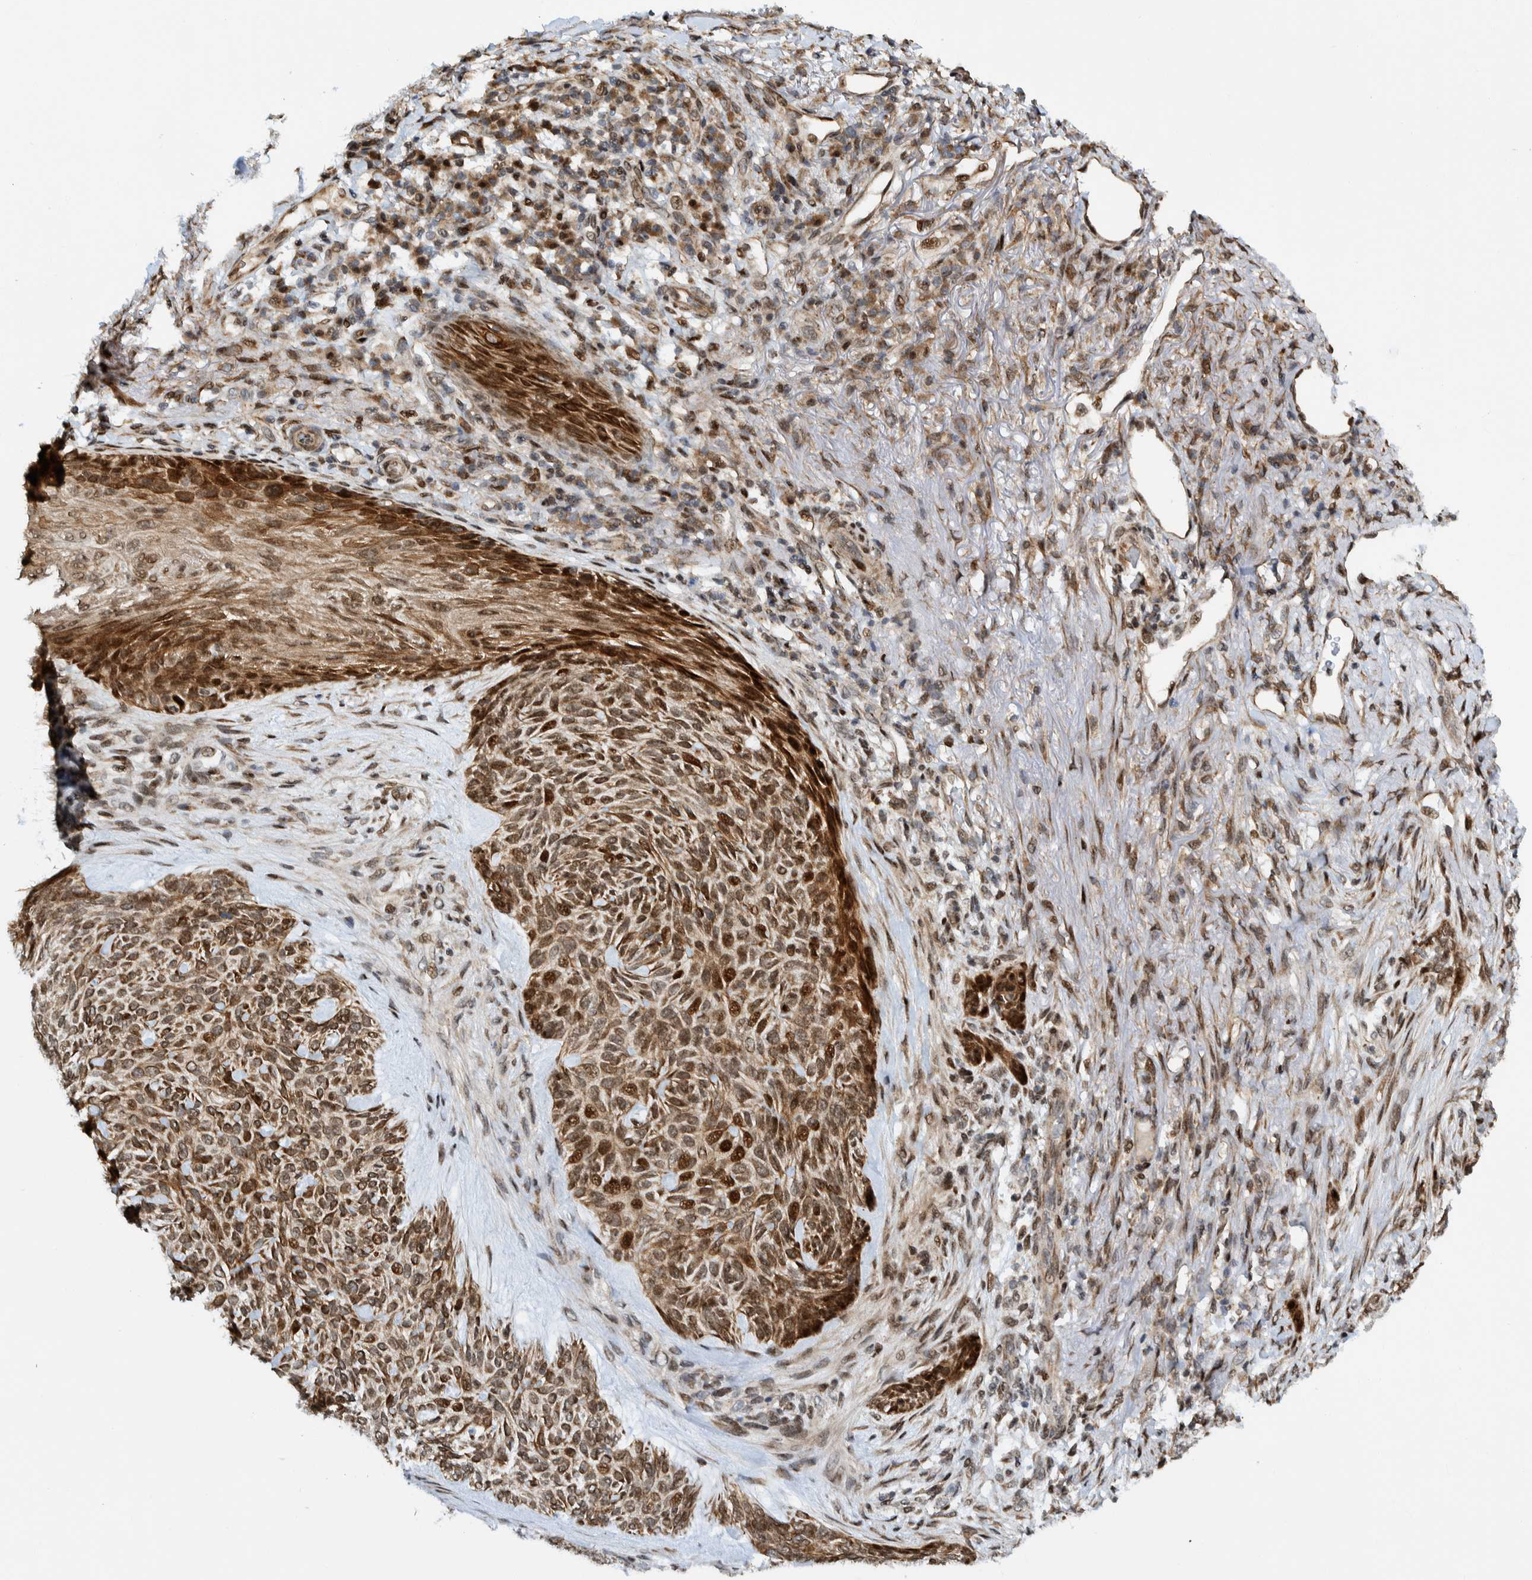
{"staining": {"intensity": "moderate", "quantity": ">75%", "location": "cytoplasmic/membranous,nuclear"}, "tissue": "skin cancer", "cell_type": "Tumor cells", "image_type": "cancer", "snomed": [{"axis": "morphology", "description": "Basal cell carcinoma"}, {"axis": "topography", "description": "Skin"}], "caption": "Human skin cancer (basal cell carcinoma) stained for a protein (brown) displays moderate cytoplasmic/membranous and nuclear positive staining in approximately >75% of tumor cells.", "gene": "CCDC57", "patient": {"sex": "male", "age": 55}}